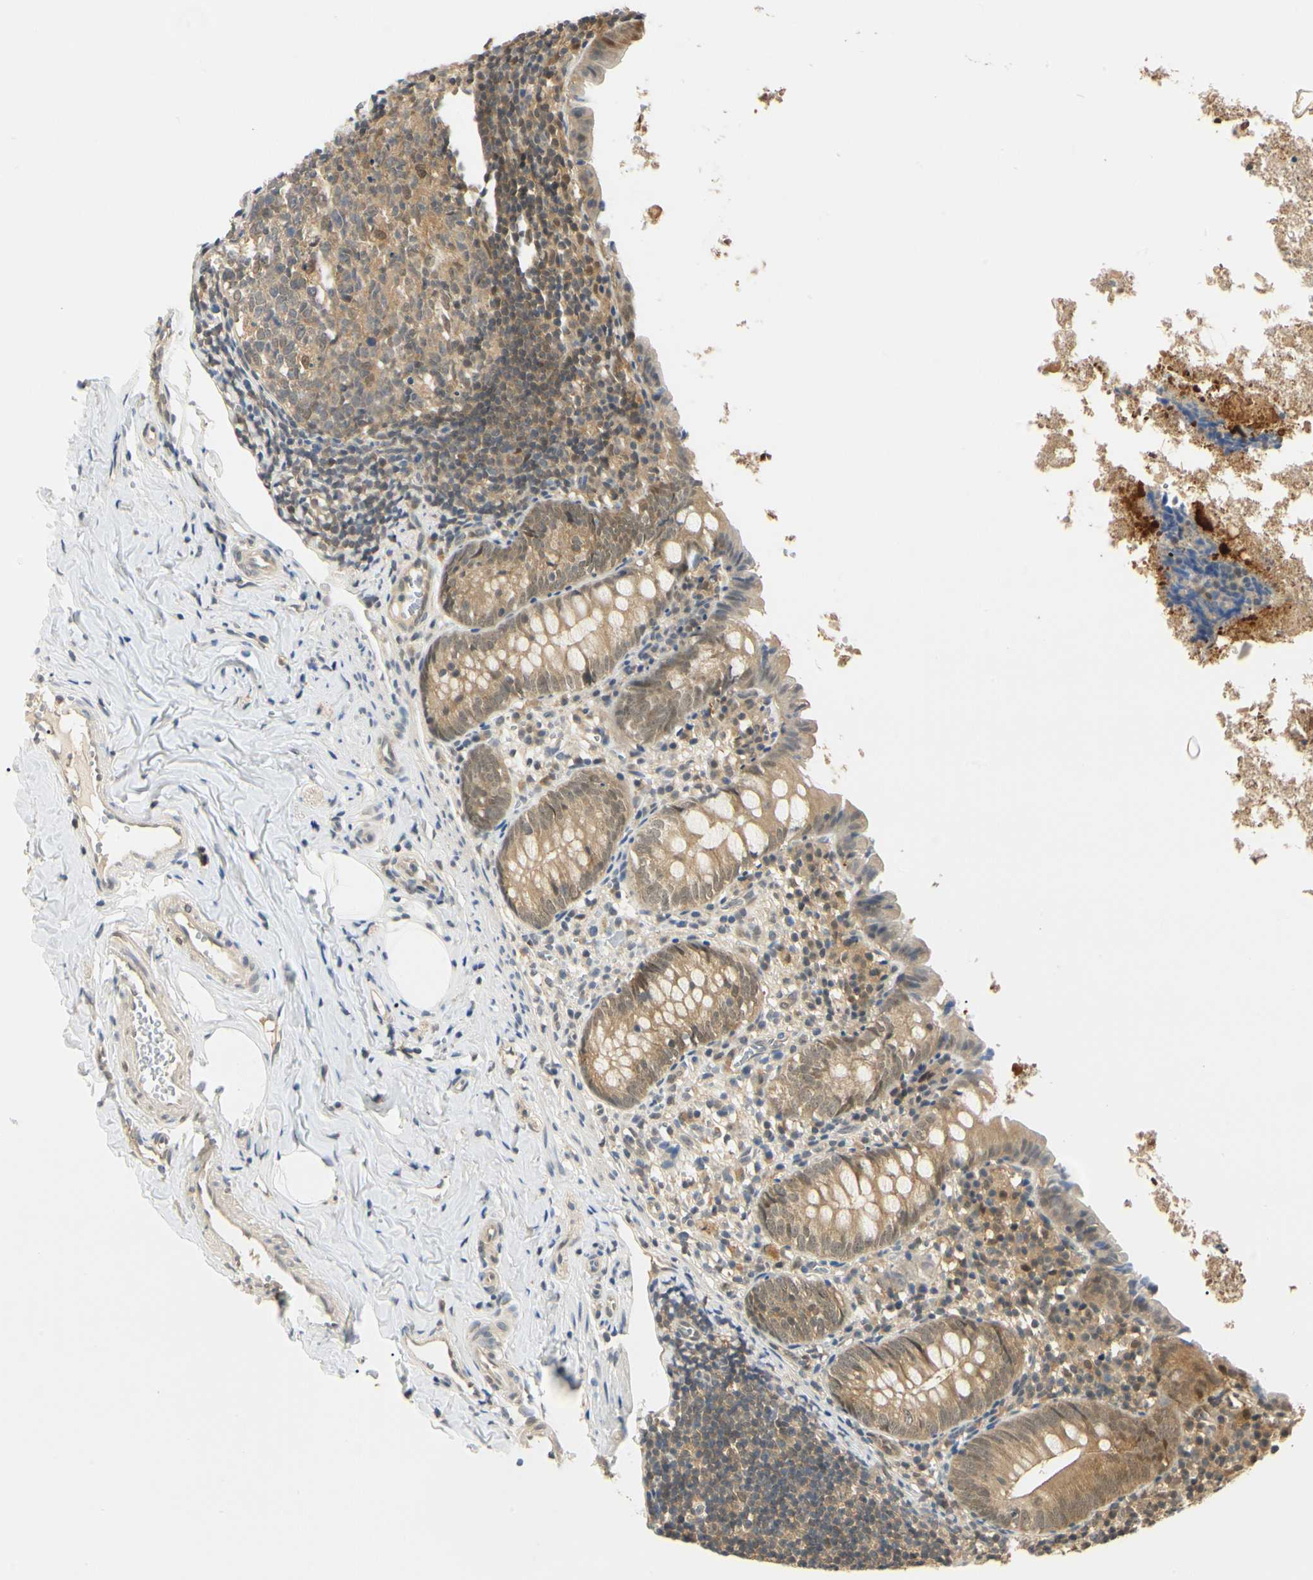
{"staining": {"intensity": "moderate", "quantity": "25%-75%", "location": "cytoplasmic/membranous,nuclear"}, "tissue": "appendix", "cell_type": "Glandular cells", "image_type": "normal", "snomed": [{"axis": "morphology", "description": "Normal tissue, NOS"}, {"axis": "topography", "description": "Appendix"}], "caption": "A photomicrograph showing moderate cytoplasmic/membranous,nuclear positivity in about 25%-75% of glandular cells in unremarkable appendix, as visualized by brown immunohistochemical staining.", "gene": "UBE2Z", "patient": {"sex": "female", "age": 10}}